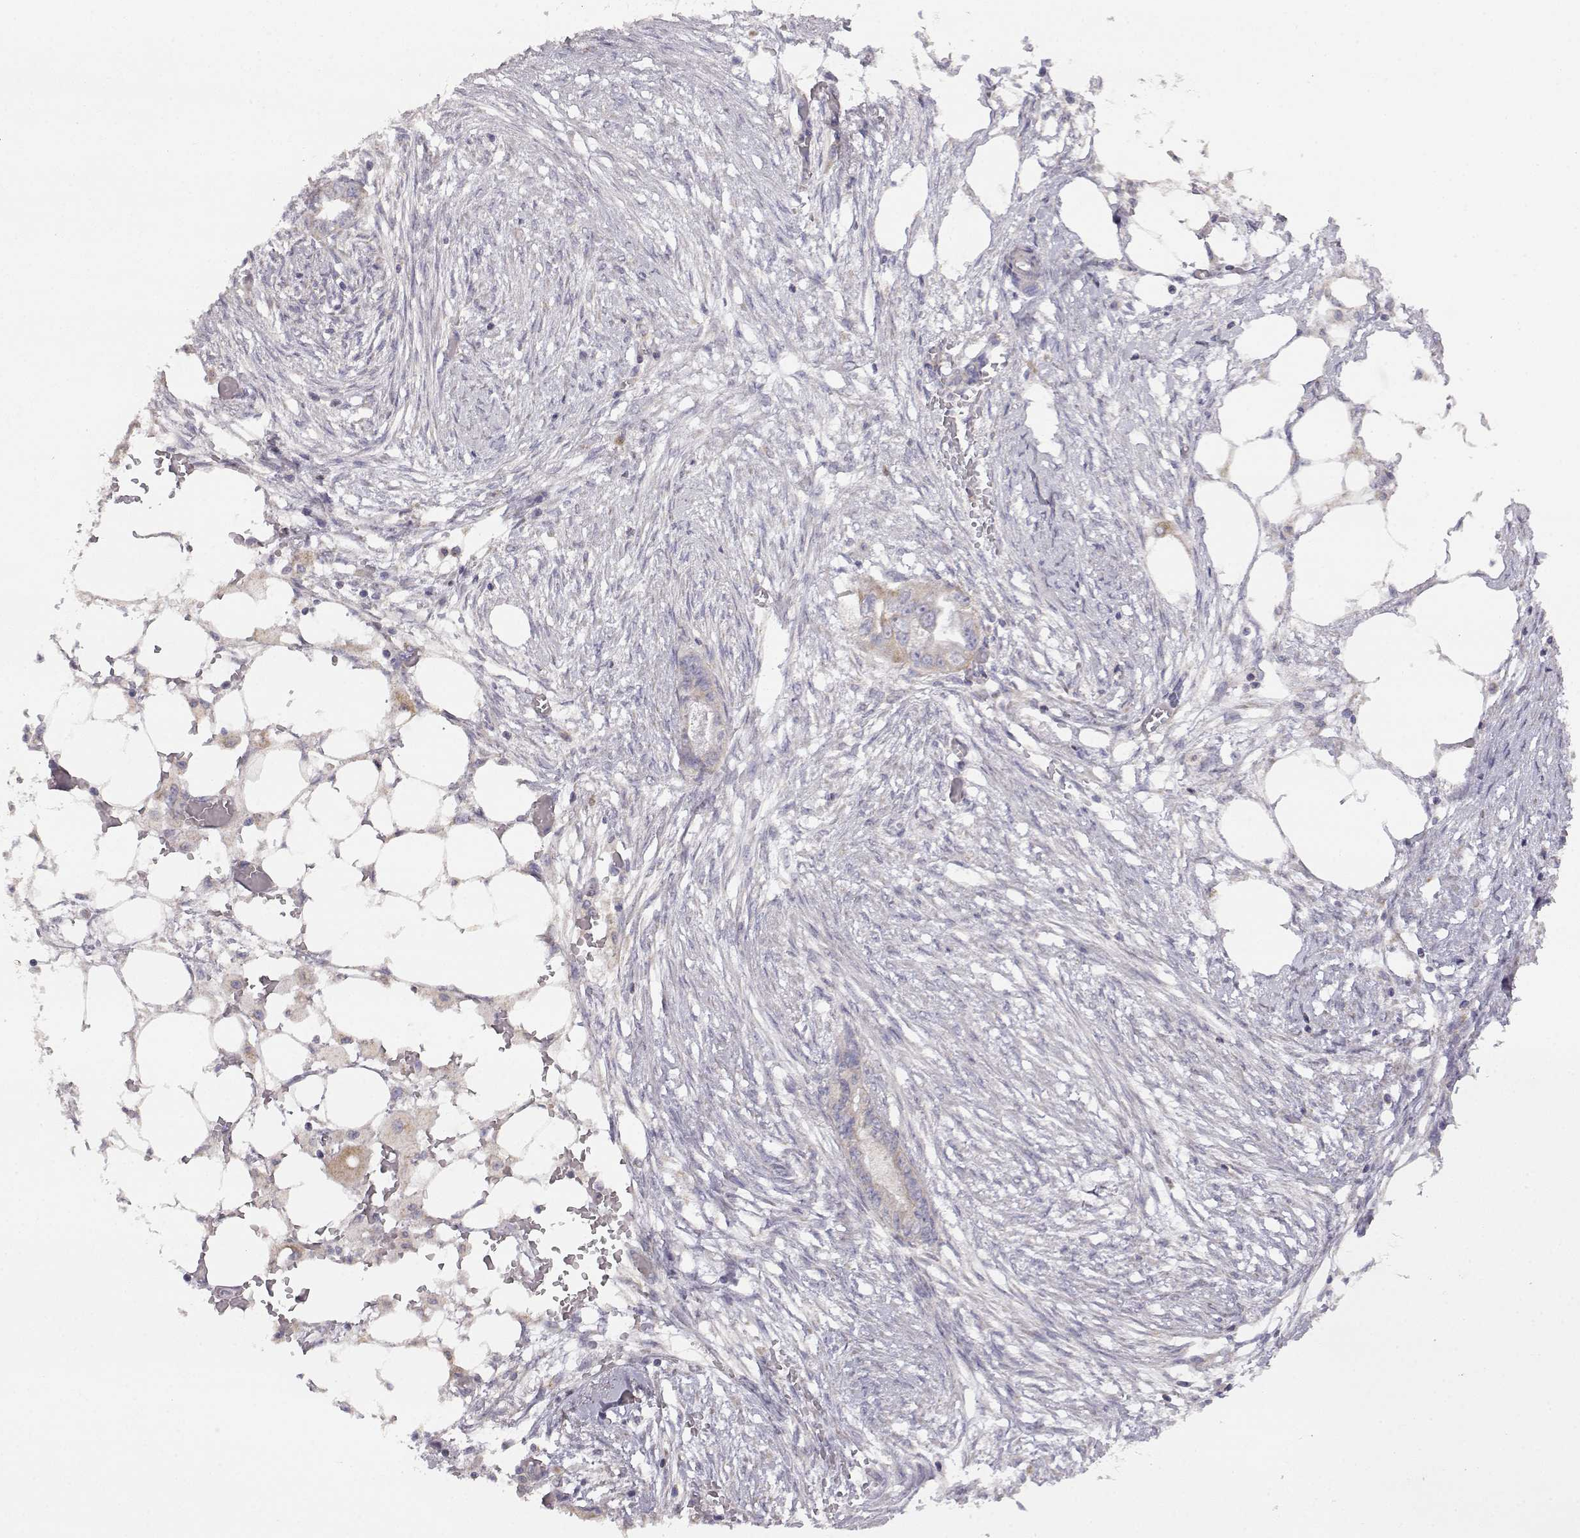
{"staining": {"intensity": "weak", "quantity": "25%-75%", "location": "cytoplasmic/membranous"}, "tissue": "endometrial cancer", "cell_type": "Tumor cells", "image_type": "cancer", "snomed": [{"axis": "morphology", "description": "Adenocarcinoma, NOS"}, {"axis": "morphology", "description": "Adenocarcinoma, metastatic, NOS"}, {"axis": "topography", "description": "Adipose tissue"}, {"axis": "topography", "description": "Endometrium"}], "caption": "Approximately 25%-75% of tumor cells in adenocarcinoma (endometrial) demonstrate weak cytoplasmic/membranous protein expression as visualized by brown immunohistochemical staining.", "gene": "DDC", "patient": {"sex": "female", "age": 67}}